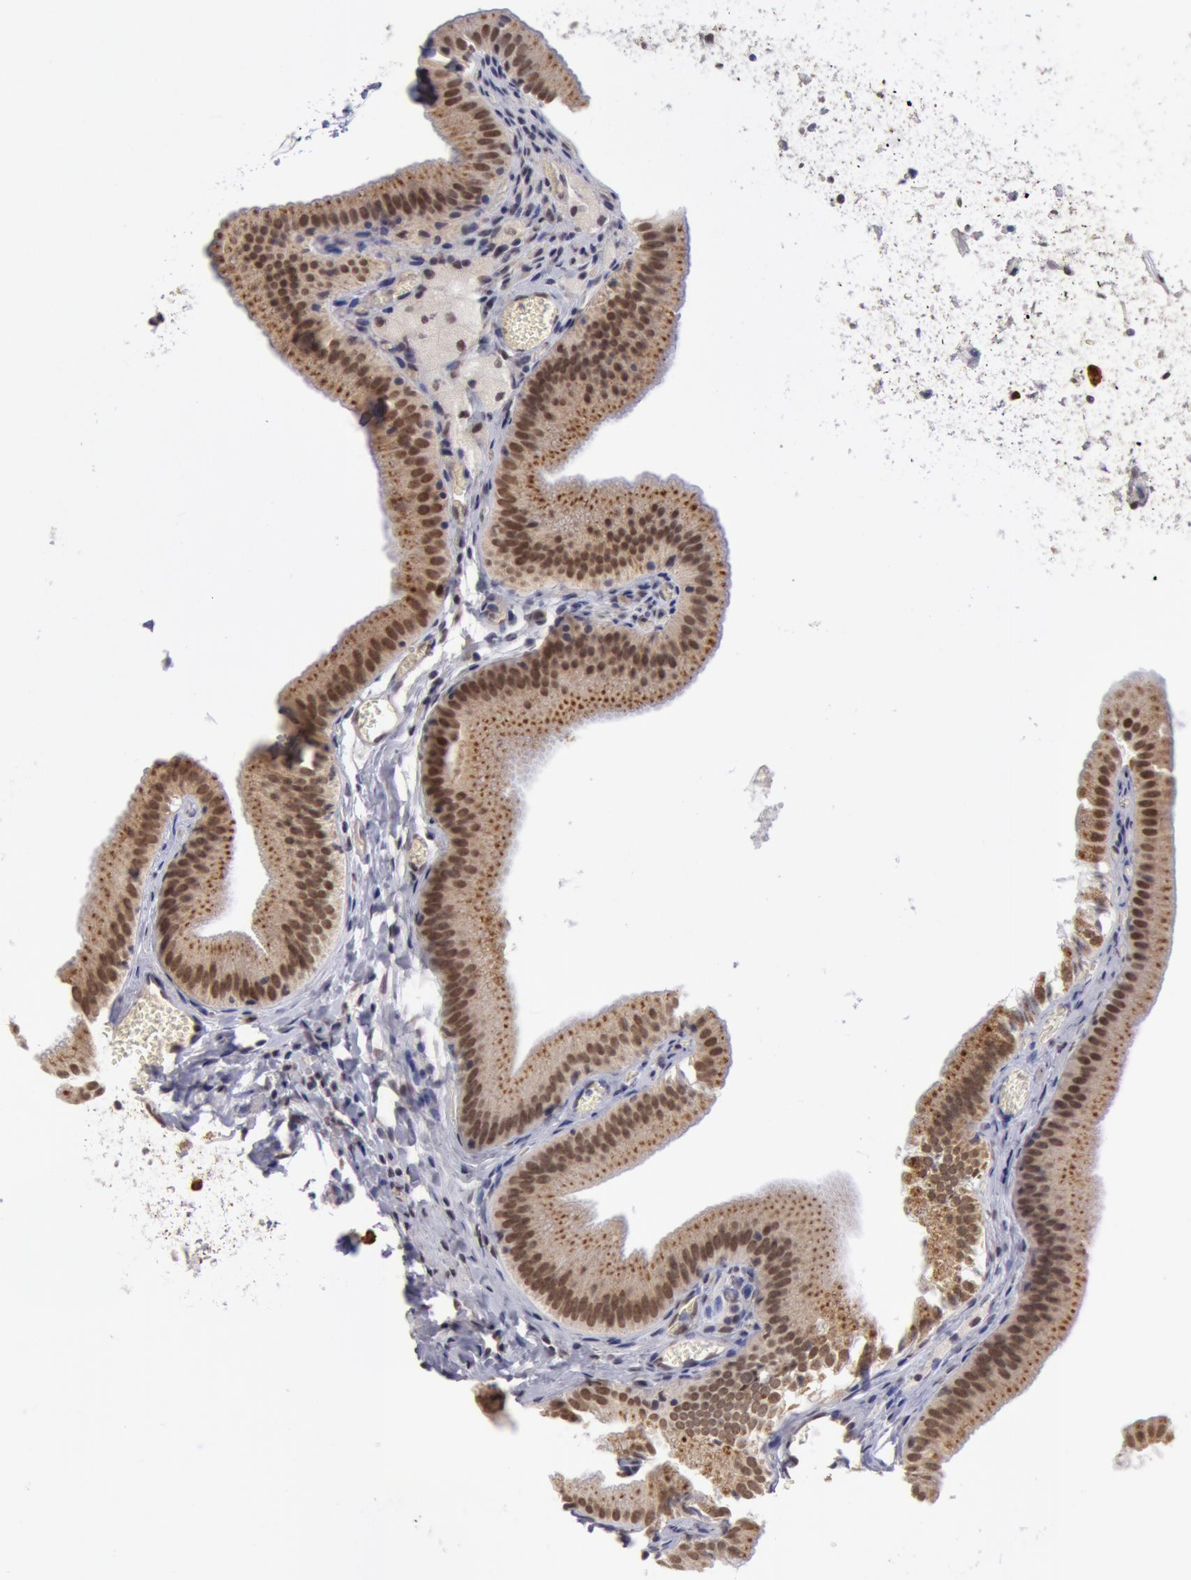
{"staining": {"intensity": "moderate", "quantity": ">75%", "location": "cytoplasmic/membranous,nuclear"}, "tissue": "gallbladder", "cell_type": "Glandular cells", "image_type": "normal", "snomed": [{"axis": "morphology", "description": "Normal tissue, NOS"}, {"axis": "topography", "description": "Gallbladder"}], "caption": "Protein expression analysis of benign gallbladder exhibits moderate cytoplasmic/membranous,nuclear staining in about >75% of glandular cells.", "gene": "VRTN", "patient": {"sex": "female", "age": 24}}